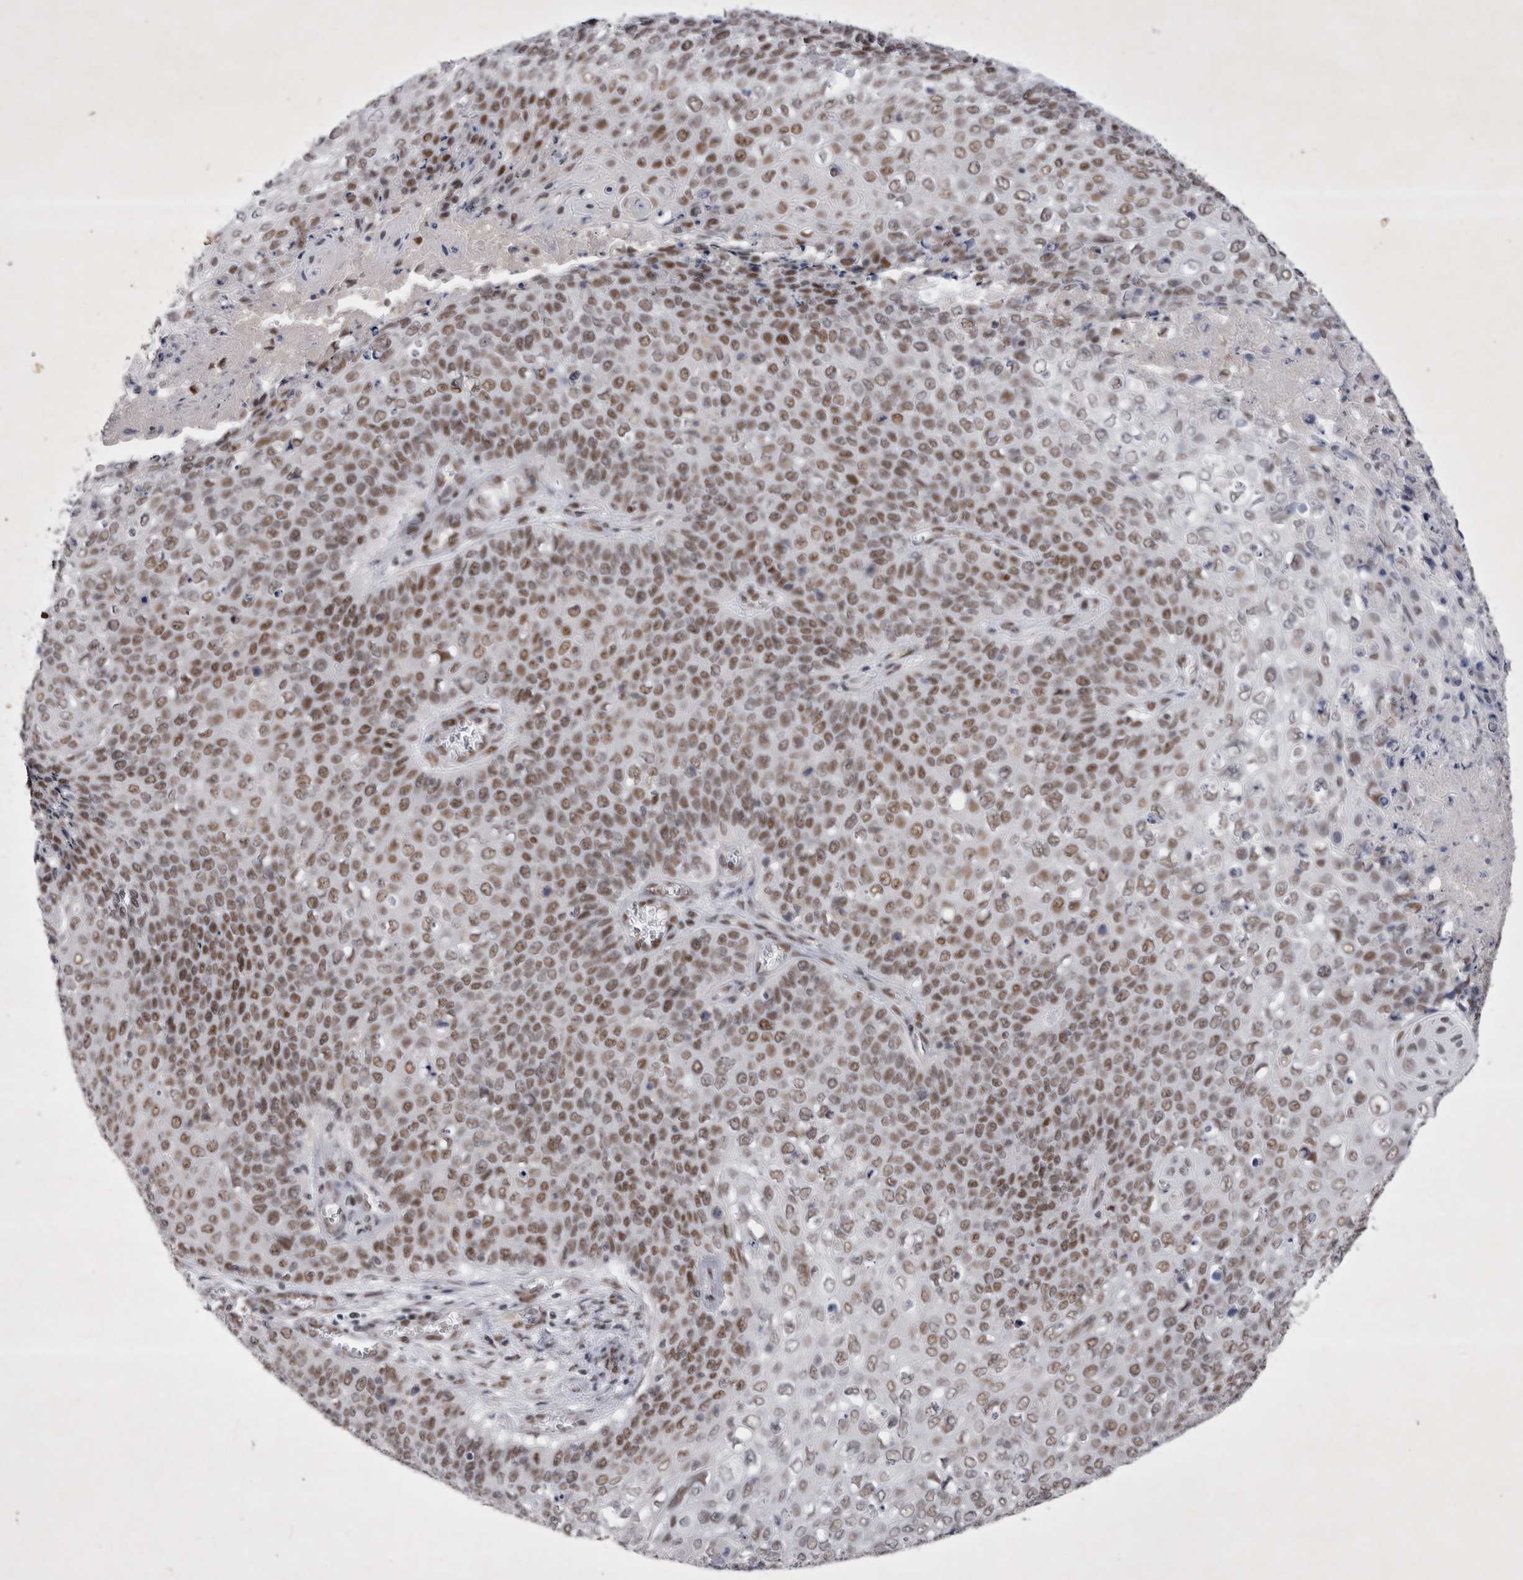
{"staining": {"intensity": "moderate", "quantity": ">75%", "location": "nuclear"}, "tissue": "cervical cancer", "cell_type": "Tumor cells", "image_type": "cancer", "snomed": [{"axis": "morphology", "description": "Squamous cell carcinoma, NOS"}, {"axis": "topography", "description": "Cervix"}], "caption": "This is an image of IHC staining of cervical squamous cell carcinoma, which shows moderate expression in the nuclear of tumor cells.", "gene": "RBM6", "patient": {"sex": "female", "age": 39}}